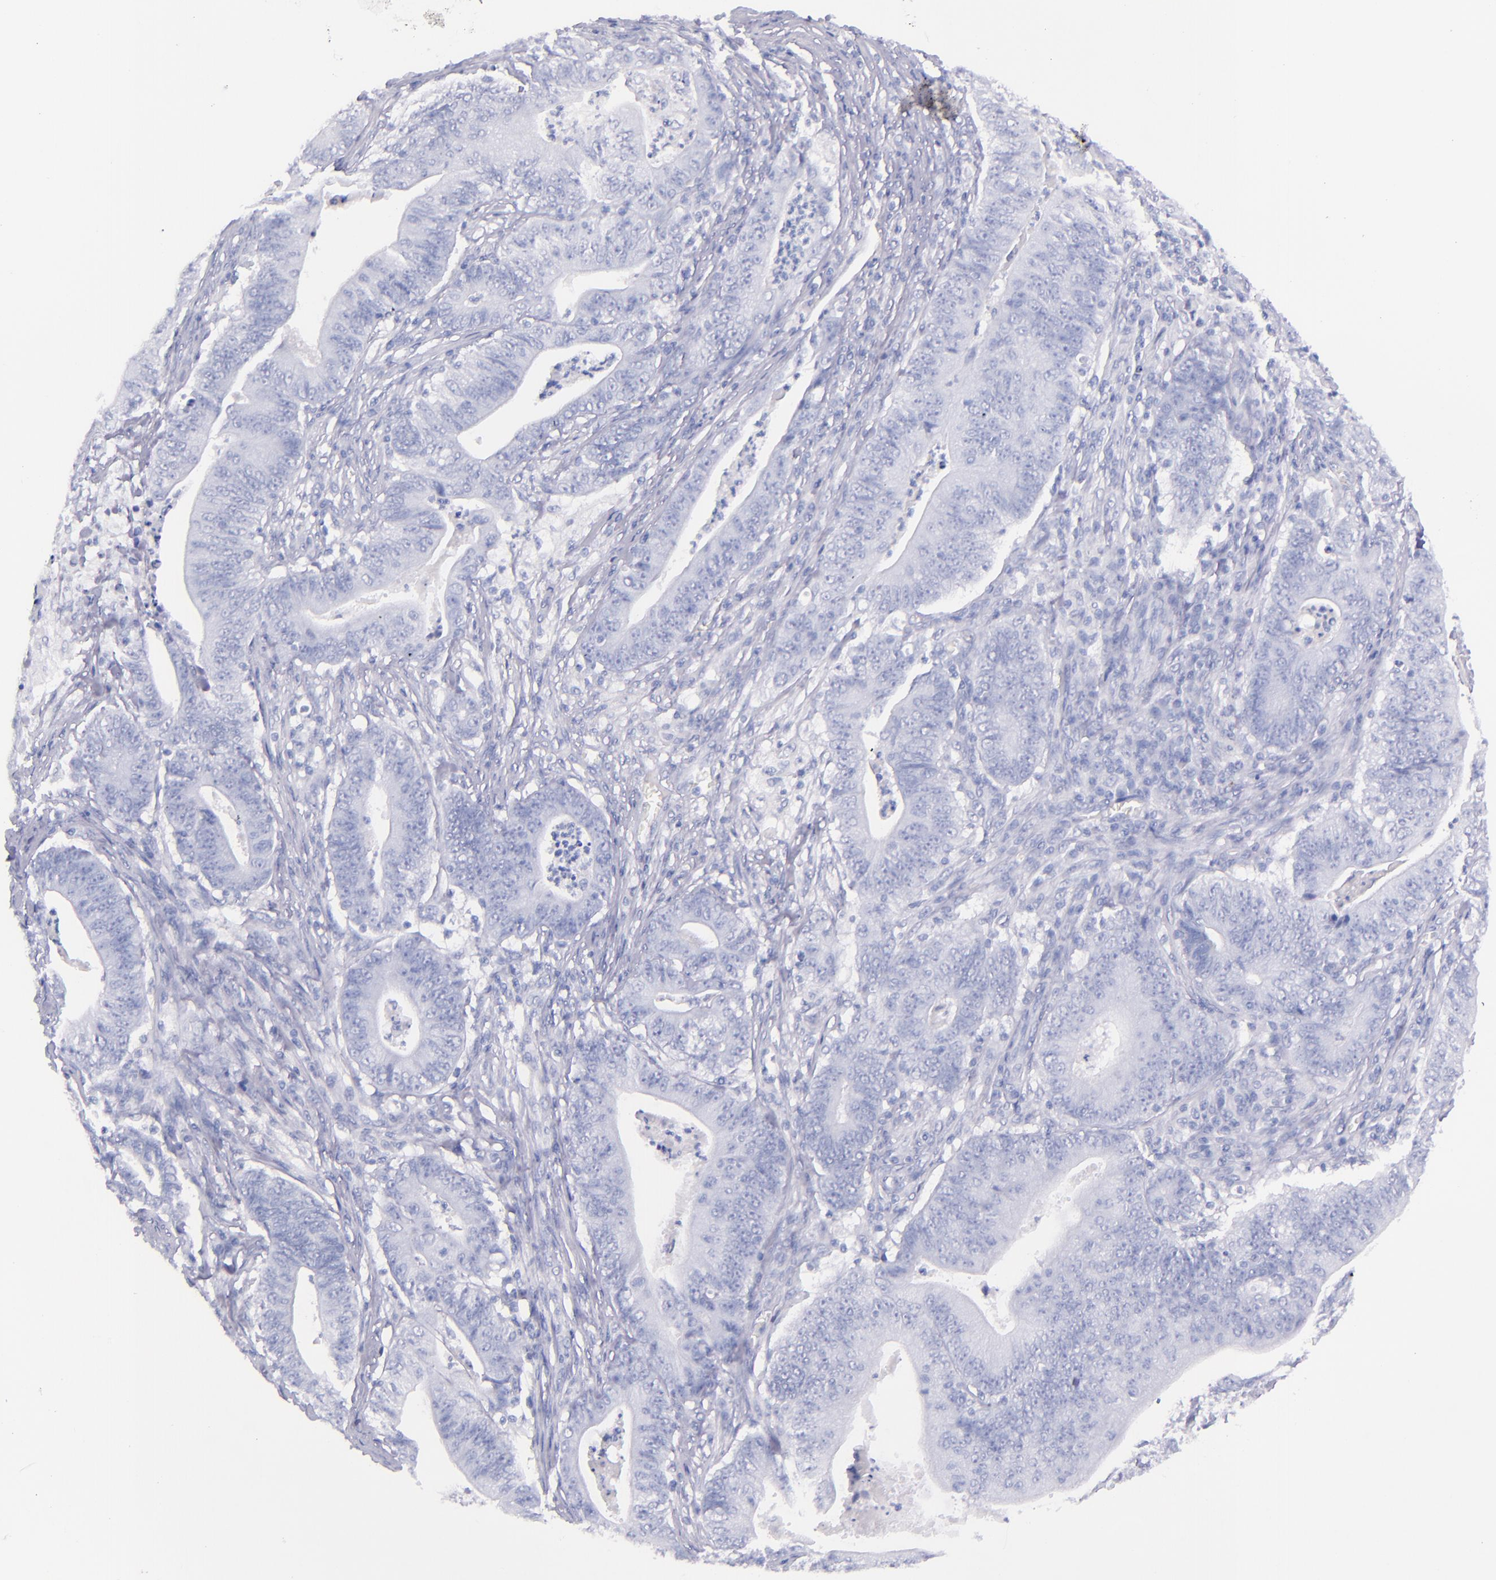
{"staining": {"intensity": "negative", "quantity": "none", "location": "none"}, "tissue": "stomach cancer", "cell_type": "Tumor cells", "image_type": "cancer", "snomed": [{"axis": "morphology", "description": "Adenocarcinoma, NOS"}, {"axis": "topography", "description": "Stomach, lower"}], "caption": "This is an immunohistochemistry (IHC) histopathology image of human stomach cancer. There is no expression in tumor cells.", "gene": "SFTPB", "patient": {"sex": "female", "age": 86}}